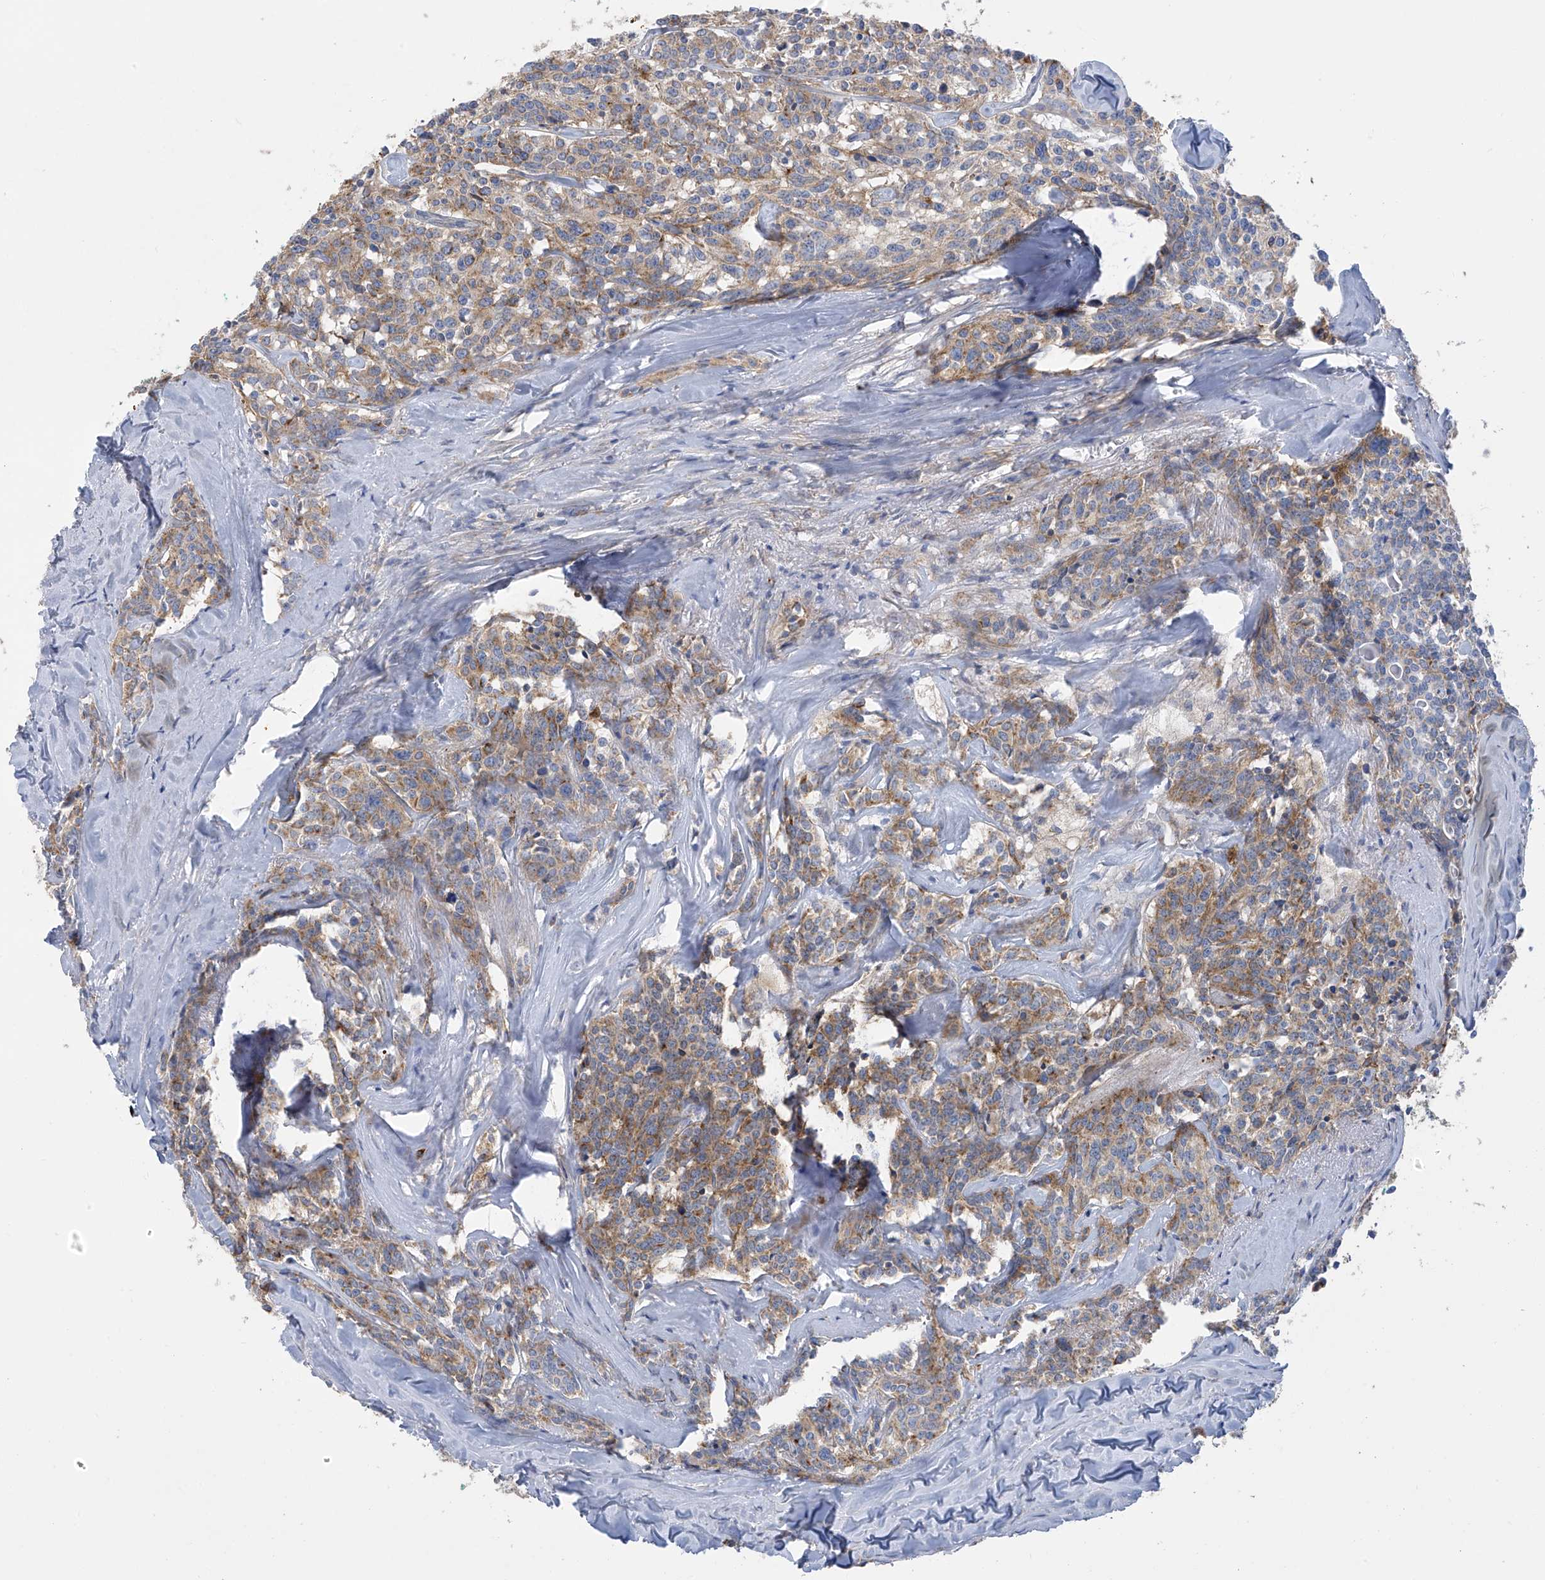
{"staining": {"intensity": "moderate", "quantity": "25%-75%", "location": "cytoplasmic/membranous"}, "tissue": "carcinoid", "cell_type": "Tumor cells", "image_type": "cancer", "snomed": [{"axis": "morphology", "description": "Carcinoid, malignant, NOS"}, {"axis": "topography", "description": "Lung"}], "caption": "Carcinoid tissue shows moderate cytoplasmic/membranous expression in about 25%-75% of tumor cells (DAB IHC, brown staining for protein, blue staining for nuclei).", "gene": "ITM2B", "patient": {"sex": "female", "age": 46}}